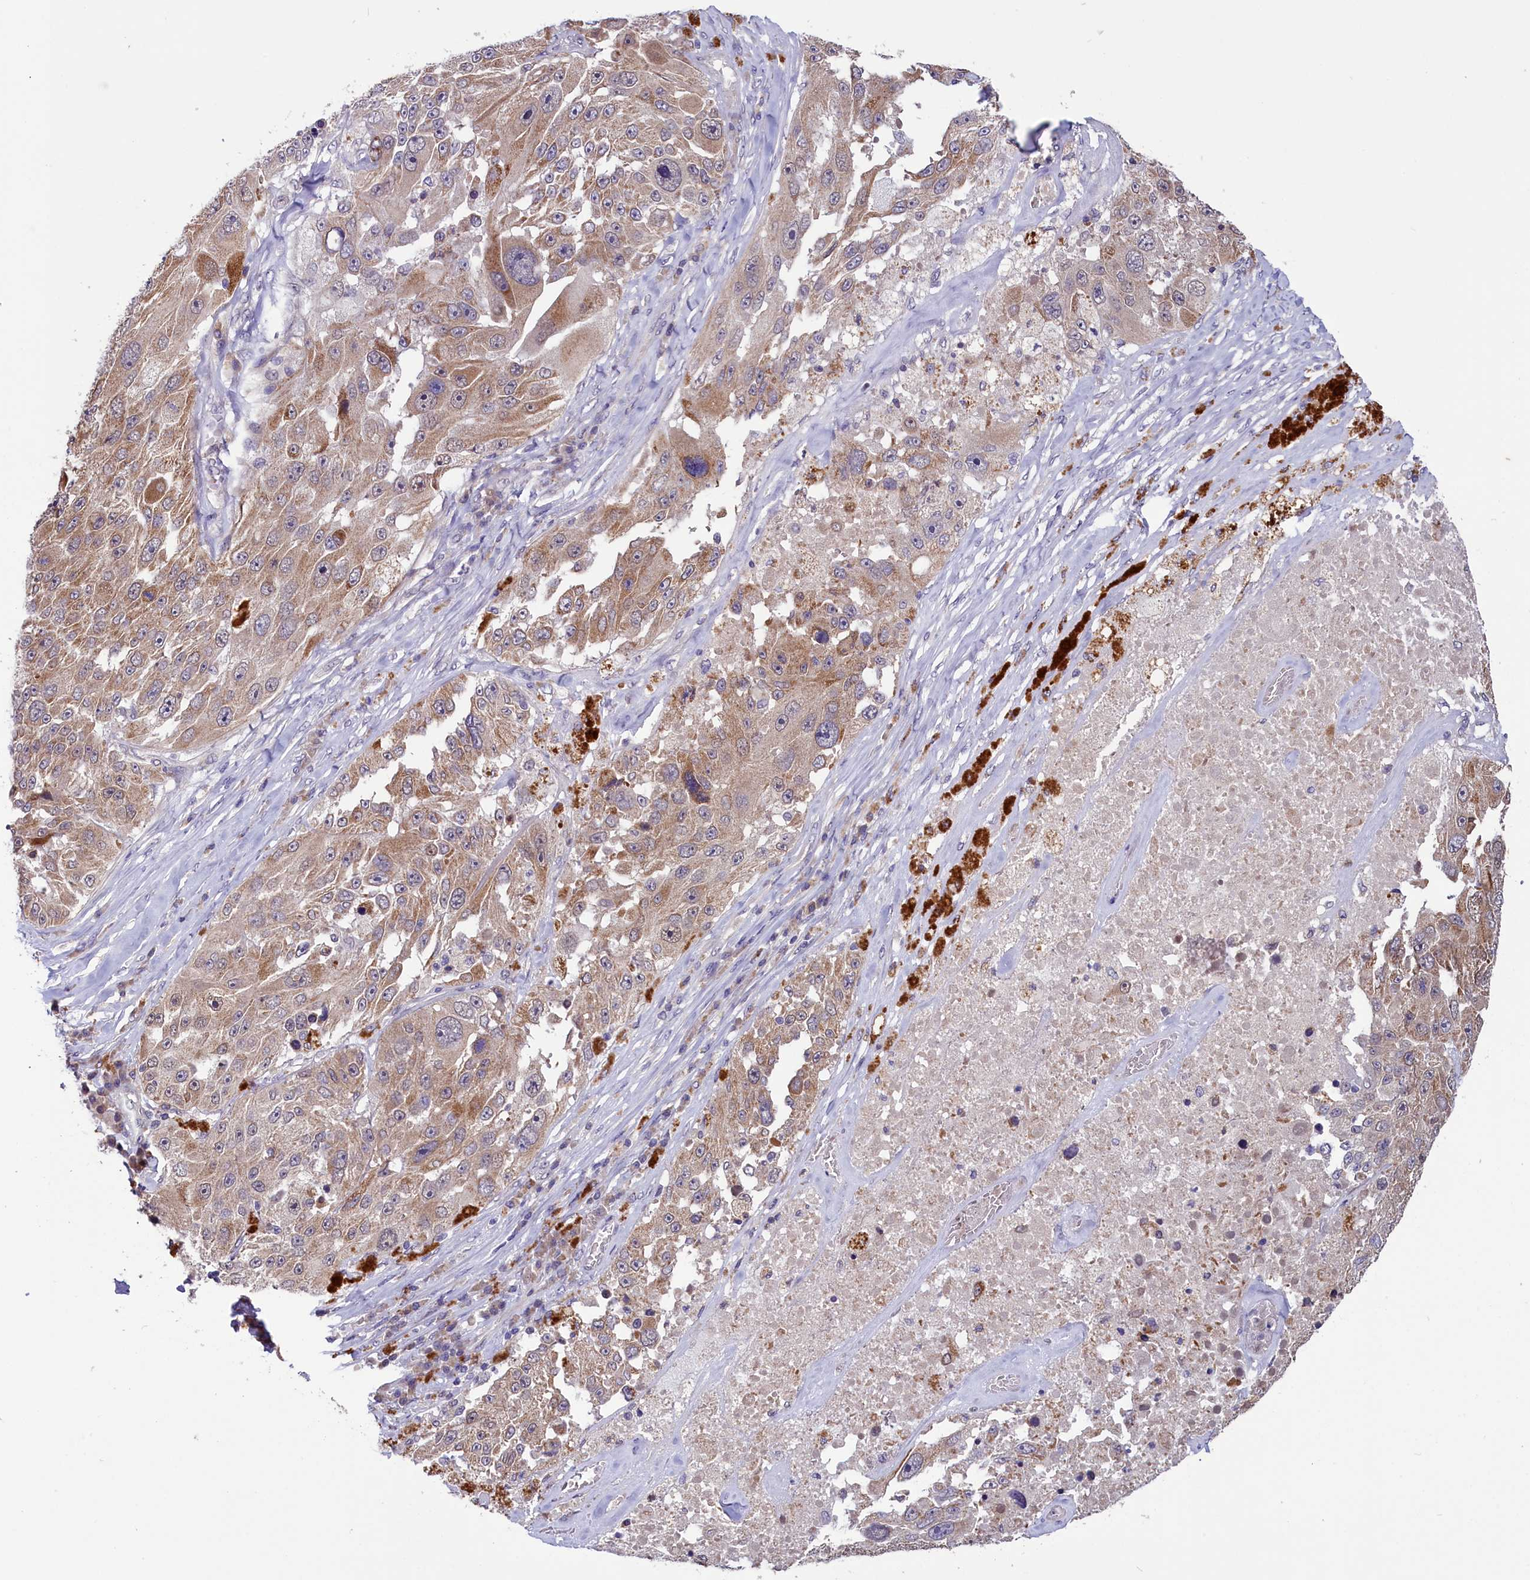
{"staining": {"intensity": "moderate", "quantity": ">75%", "location": "cytoplasmic/membranous"}, "tissue": "melanoma", "cell_type": "Tumor cells", "image_type": "cancer", "snomed": [{"axis": "morphology", "description": "Malignant melanoma, Metastatic site"}, {"axis": "topography", "description": "Lymph node"}], "caption": "Protein expression analysis of malignant melanoma (metastatic site) demonstrates moderate cytoplasmic/membranous positivity in approximately >75% of tumor cells.", "gene": "SLC39A6", "patient": {"sex": "male", "age": 62}}